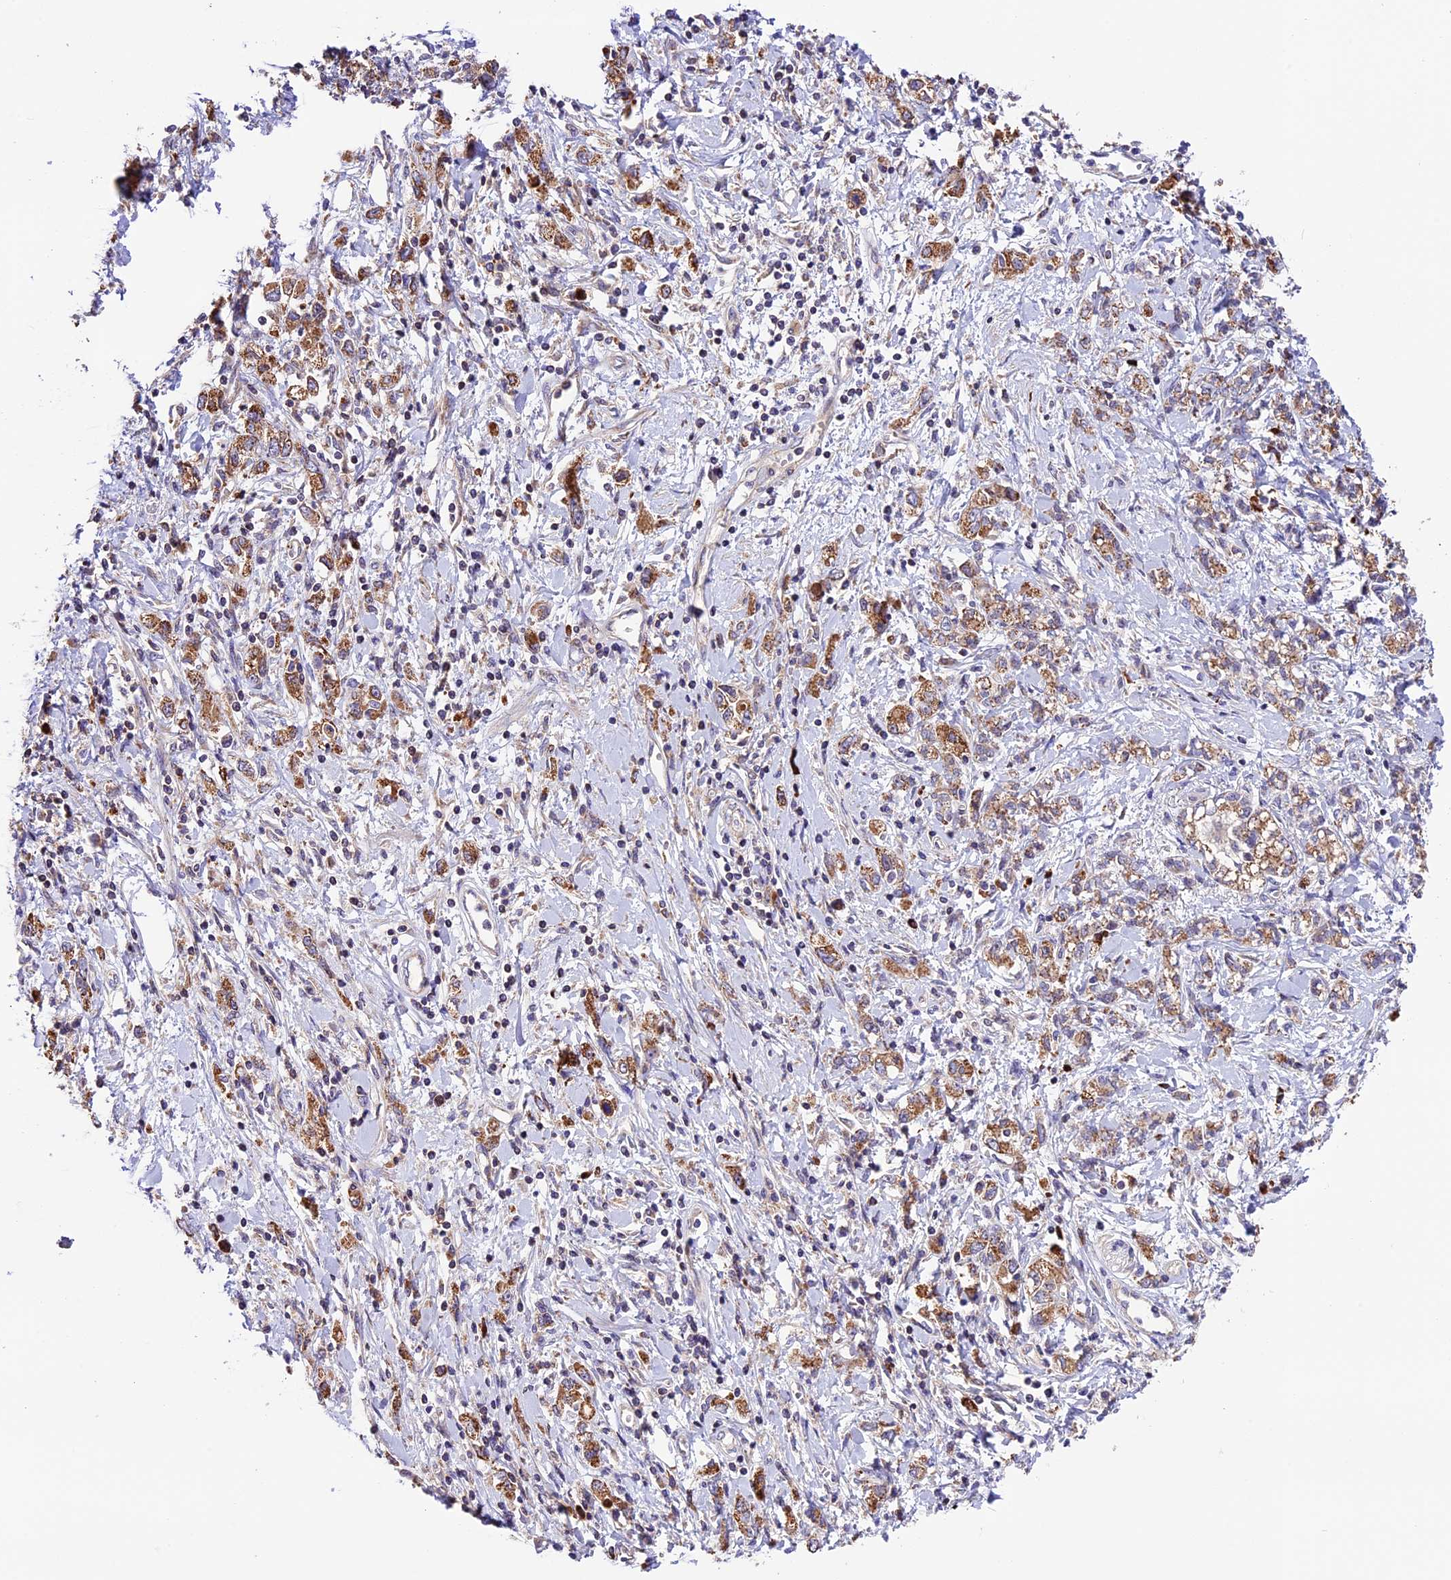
{"staining": {"intensity": "moderate", "quantity": ">75%", "location": "cytoplasmic/membranous"}, "tissue": "stomach cancer", "cell_type": "Tumor cells", "image_type": "cancer", "snomed": [{"axis": "morphology", "description": "Adenocarcinoma, NOS"}, {"axis": "topography", "description": "Stomach"}], "caption": "Immunohistochemistry (IHC) histopathology image of adenocarcinoma (stomach) stained for a protein (brown), which shows medium levels of moderate cytoplasmic/membranous staining in approximately >75% of tumor cells.", "gene": "METTL22", "patient": {"sex": "female", "age": 76}}